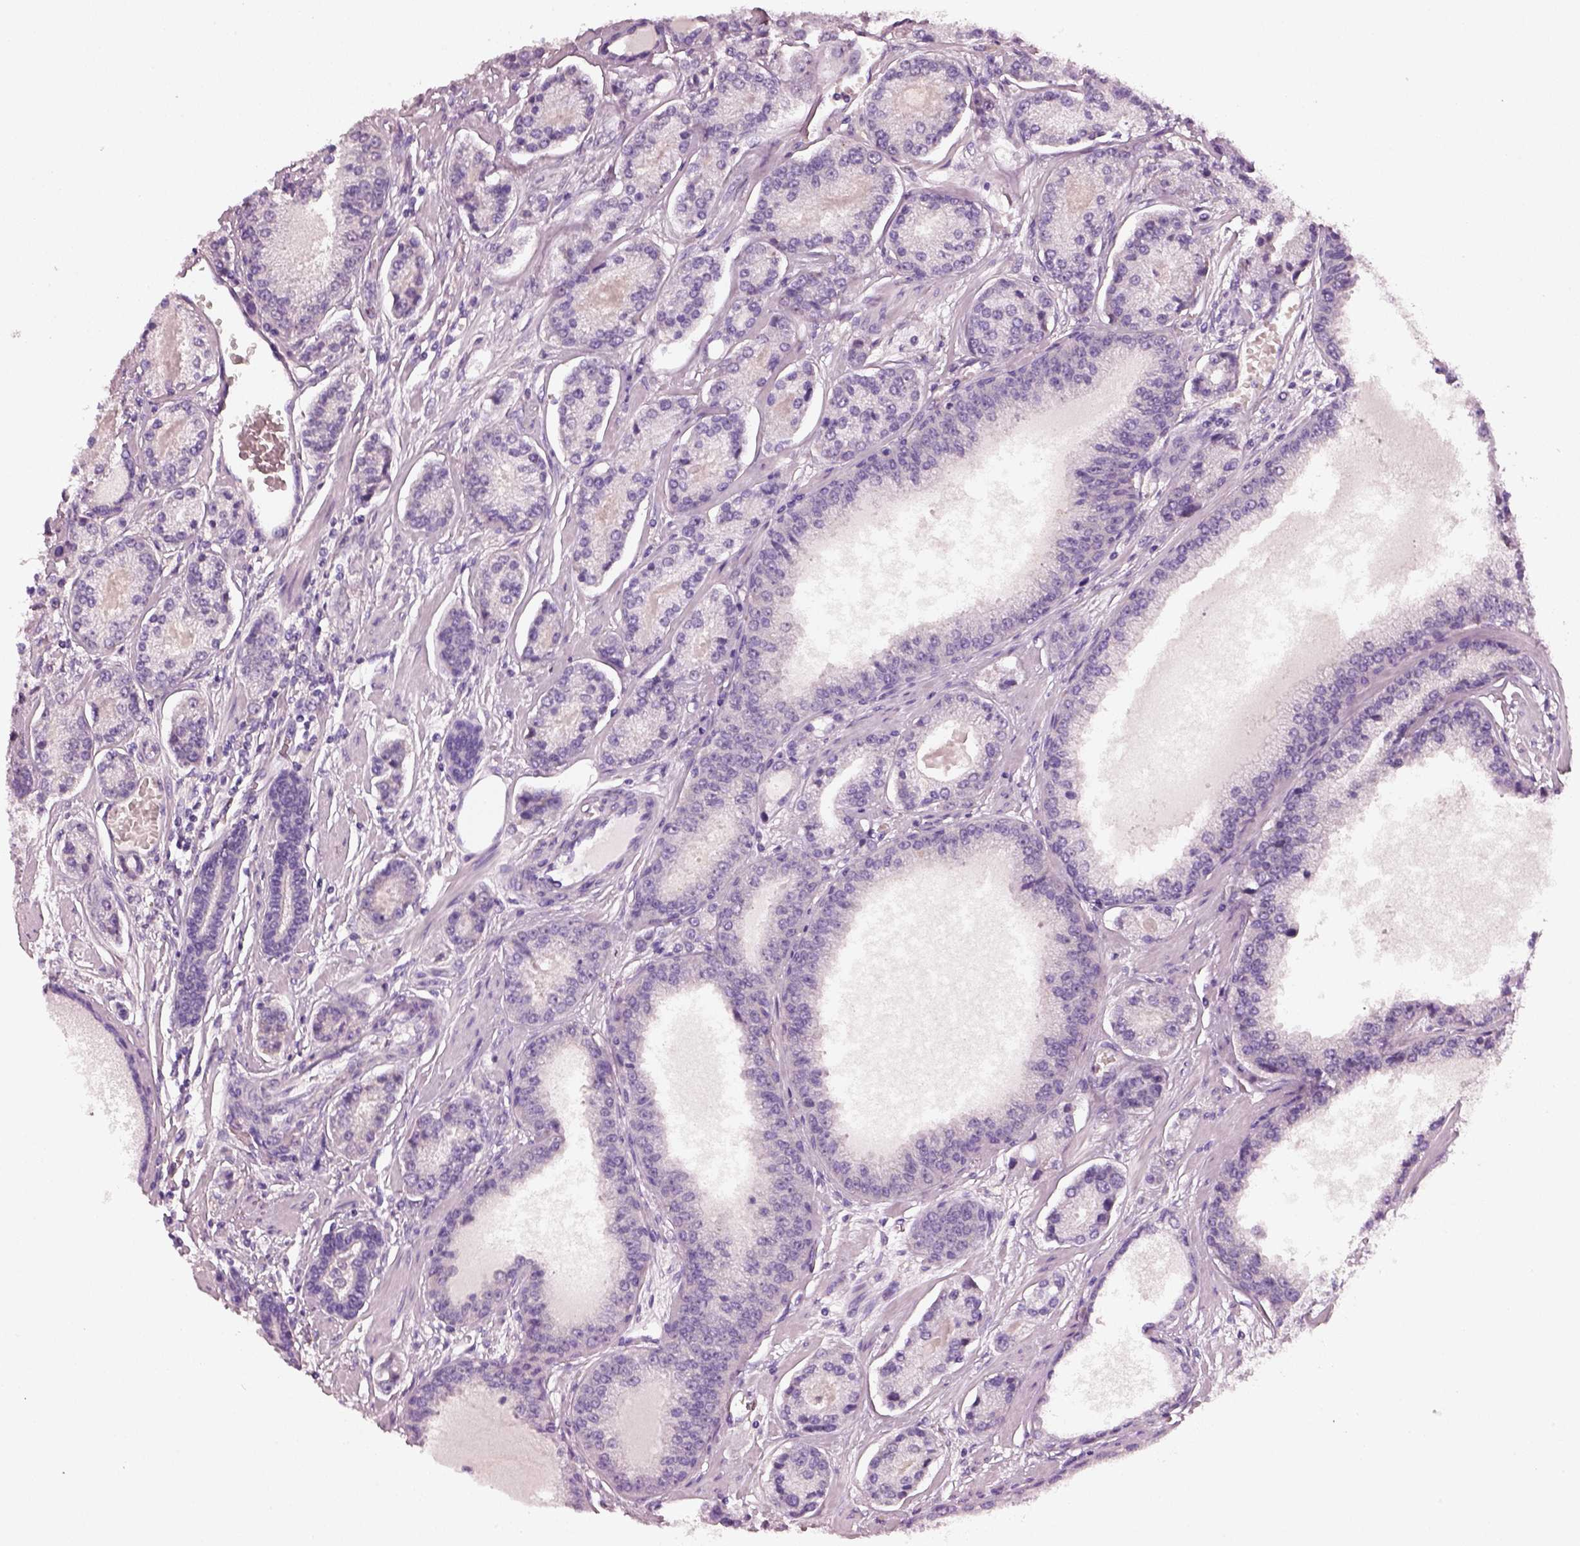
{"staining": {"intensity": "negative", "quantity": "none", "location": "none"}, "tissue": "prostate cancer", "cell_type": "Tumor cells", "image_type": "cancer", "snomed": [{"axis": "morphology", "description": "Adenocarcinoma, NOS"}, {"axis": "topography", "description": "Prostate"}], "caption": "DAB (3,3'-diaminobenzidine) immunohistochemical staining of prostate adenocarcinoma demonstrates no significant staining in tumor cells.", "gene": "ELSPBP1", "patient": {"sex": "male", "age": 64}}